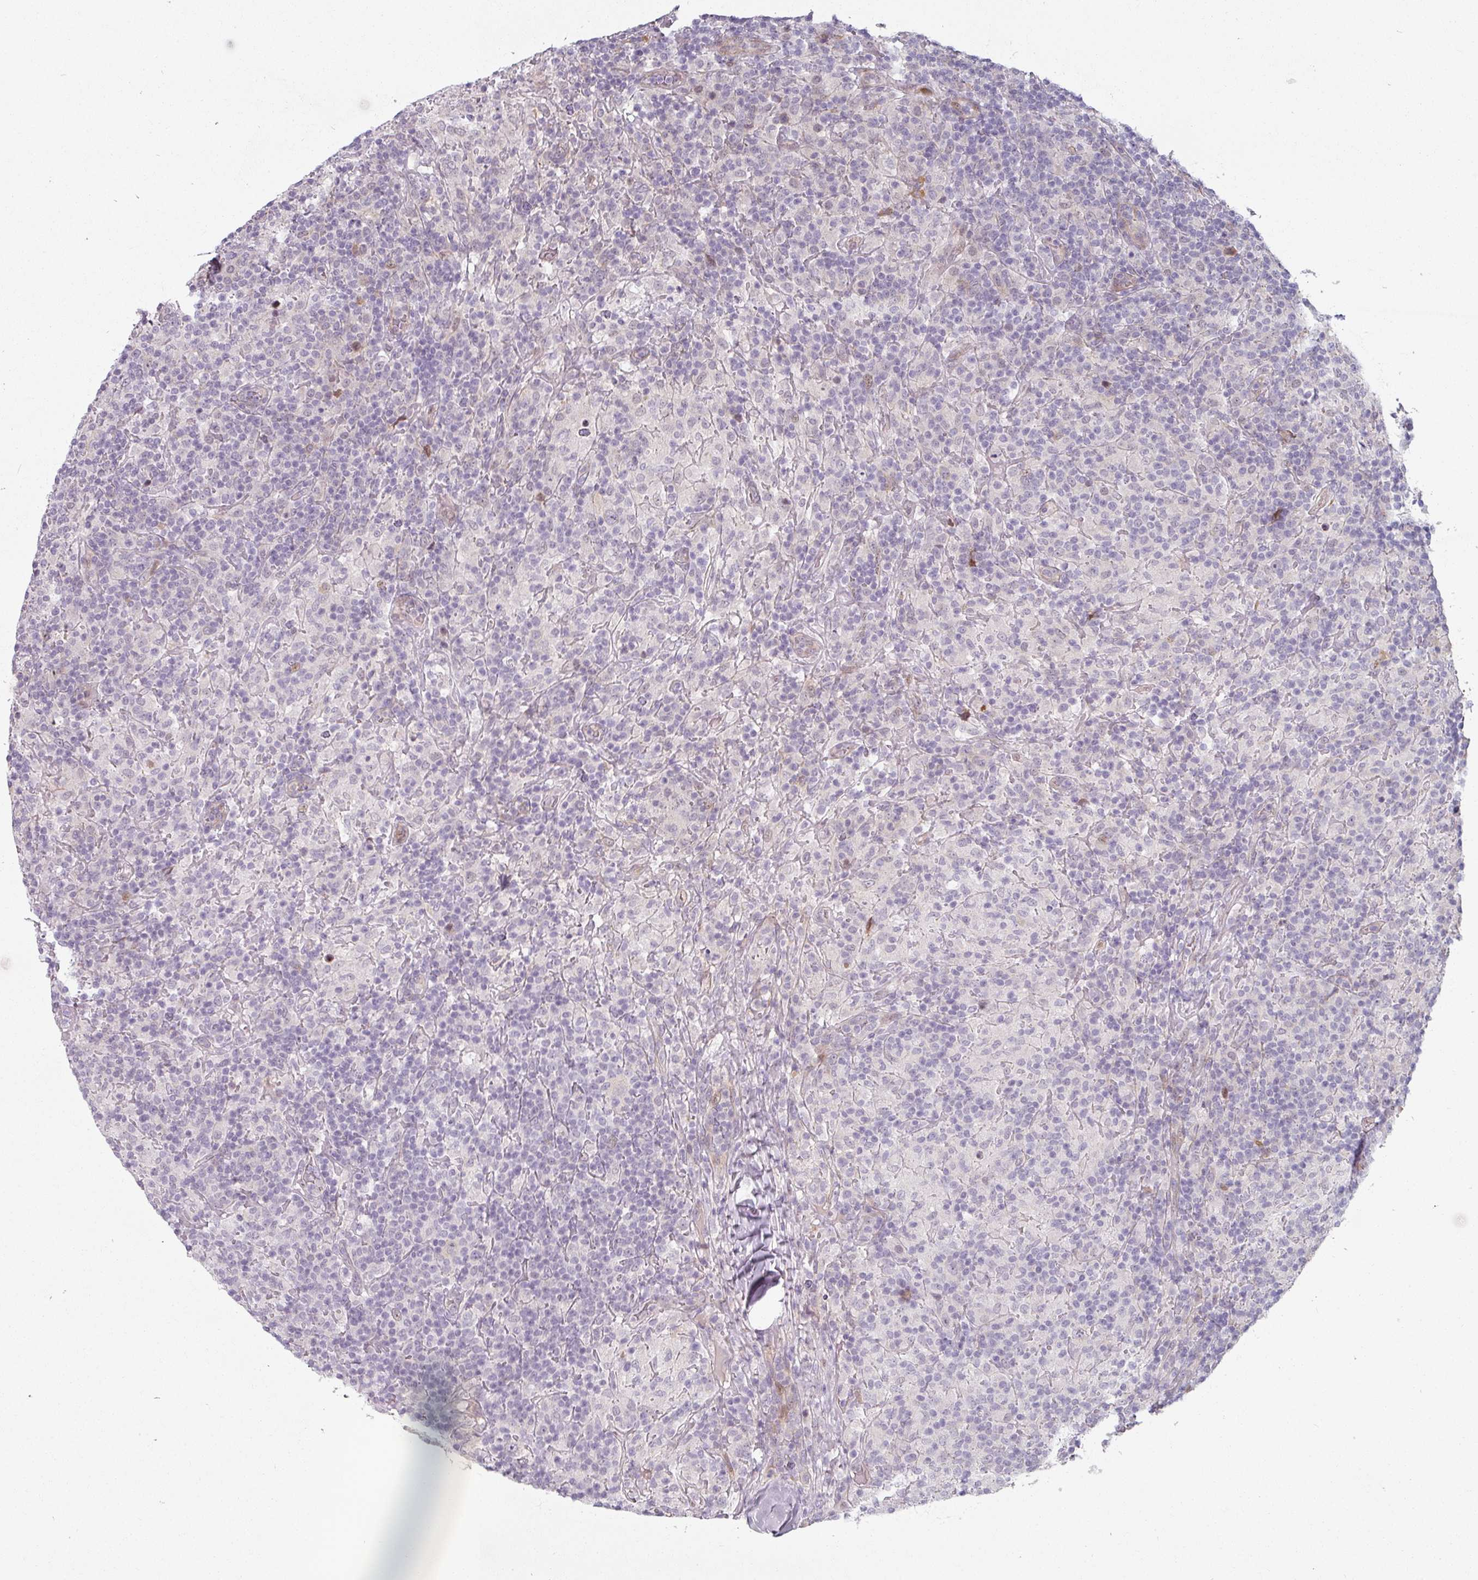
{"staining": {"intensity": "negative", "quantity": "none", "location": "none"}, "tissue": "lymphoma", "cell_type": "Tumor cells", "image_type": "cancer", "snomed": [{"axis": "morphology", "description": "Hodgkin's disease, NOS"}, {"axis": "topography", "description": "Lymph node"}], "caption": "Immunohistochemistry micrograph of neoplastic tissue: Hodgkin's disease stained with DAB (3,3'-diaminobenzidine) demonstrates no significant protein expression in tumor cells. The staining was performed using DAB (3,3'-diaminobenzidine) to visualize the protein expression in brown, while the nuclei were stained in blue with hematoxylin (Magnification: 20x).", "gene": "CEP78", "patient": {"sex": "male", "age": 70}}